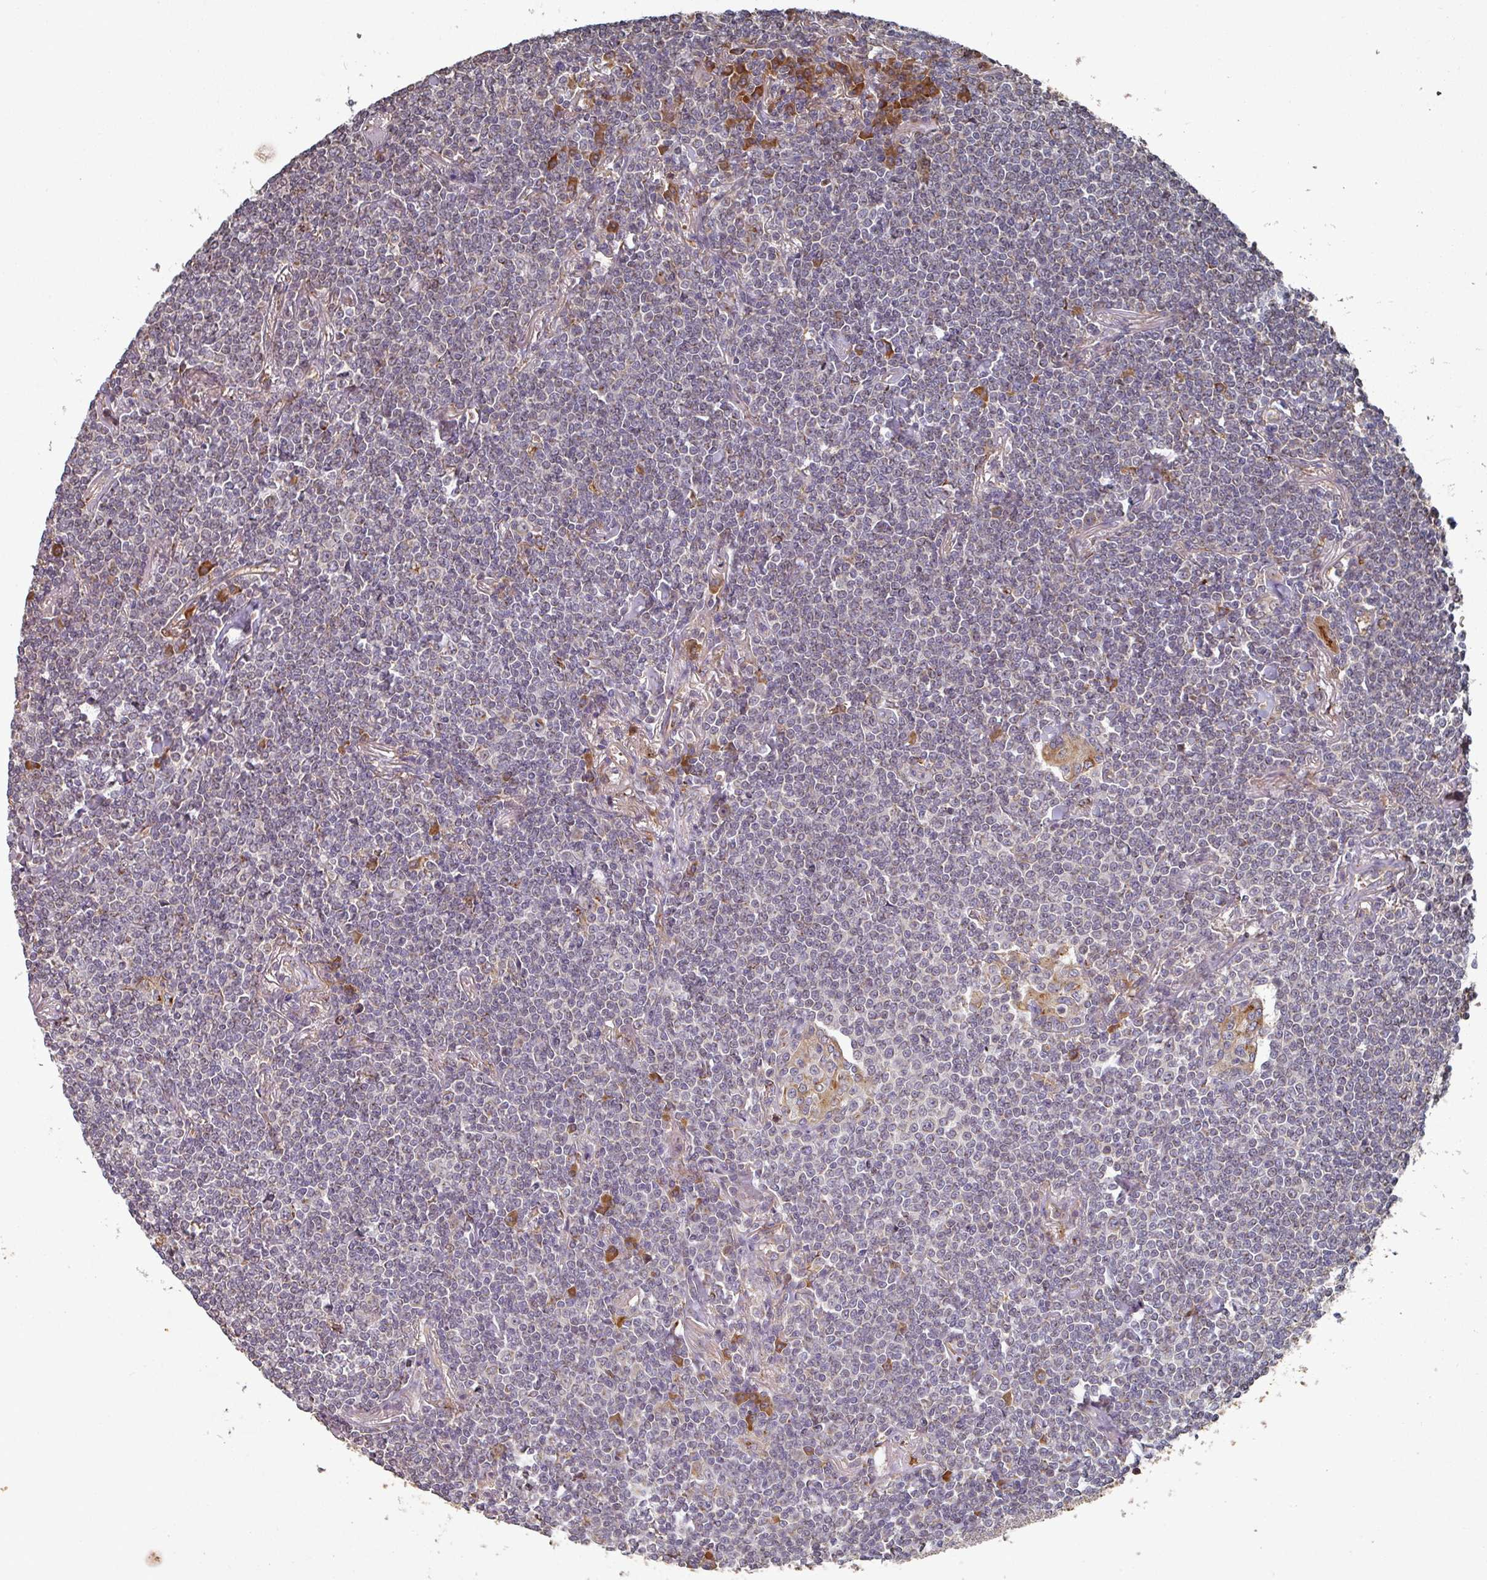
{"staining": {"intensity": "negative", "quantity": "none", "location": "none"}, "tissue": "lymphoma", "cell_type": "Tumor cells", "image_type": "cancer", "snomed": [{"axis": "morphology", "description": "Malignant lymphoma, non-Hodgkin's type, Low grade"}, {"axis": "topography", "description": "Lung"}], "caption": "Low-grade malignant lymphoma, non-Hodgkin's type was stained to show a protein in brown. There is no significant positivity in tumor cells.", "gene": "EDEM2", "patient": {"sex": "female", "age": 71}}